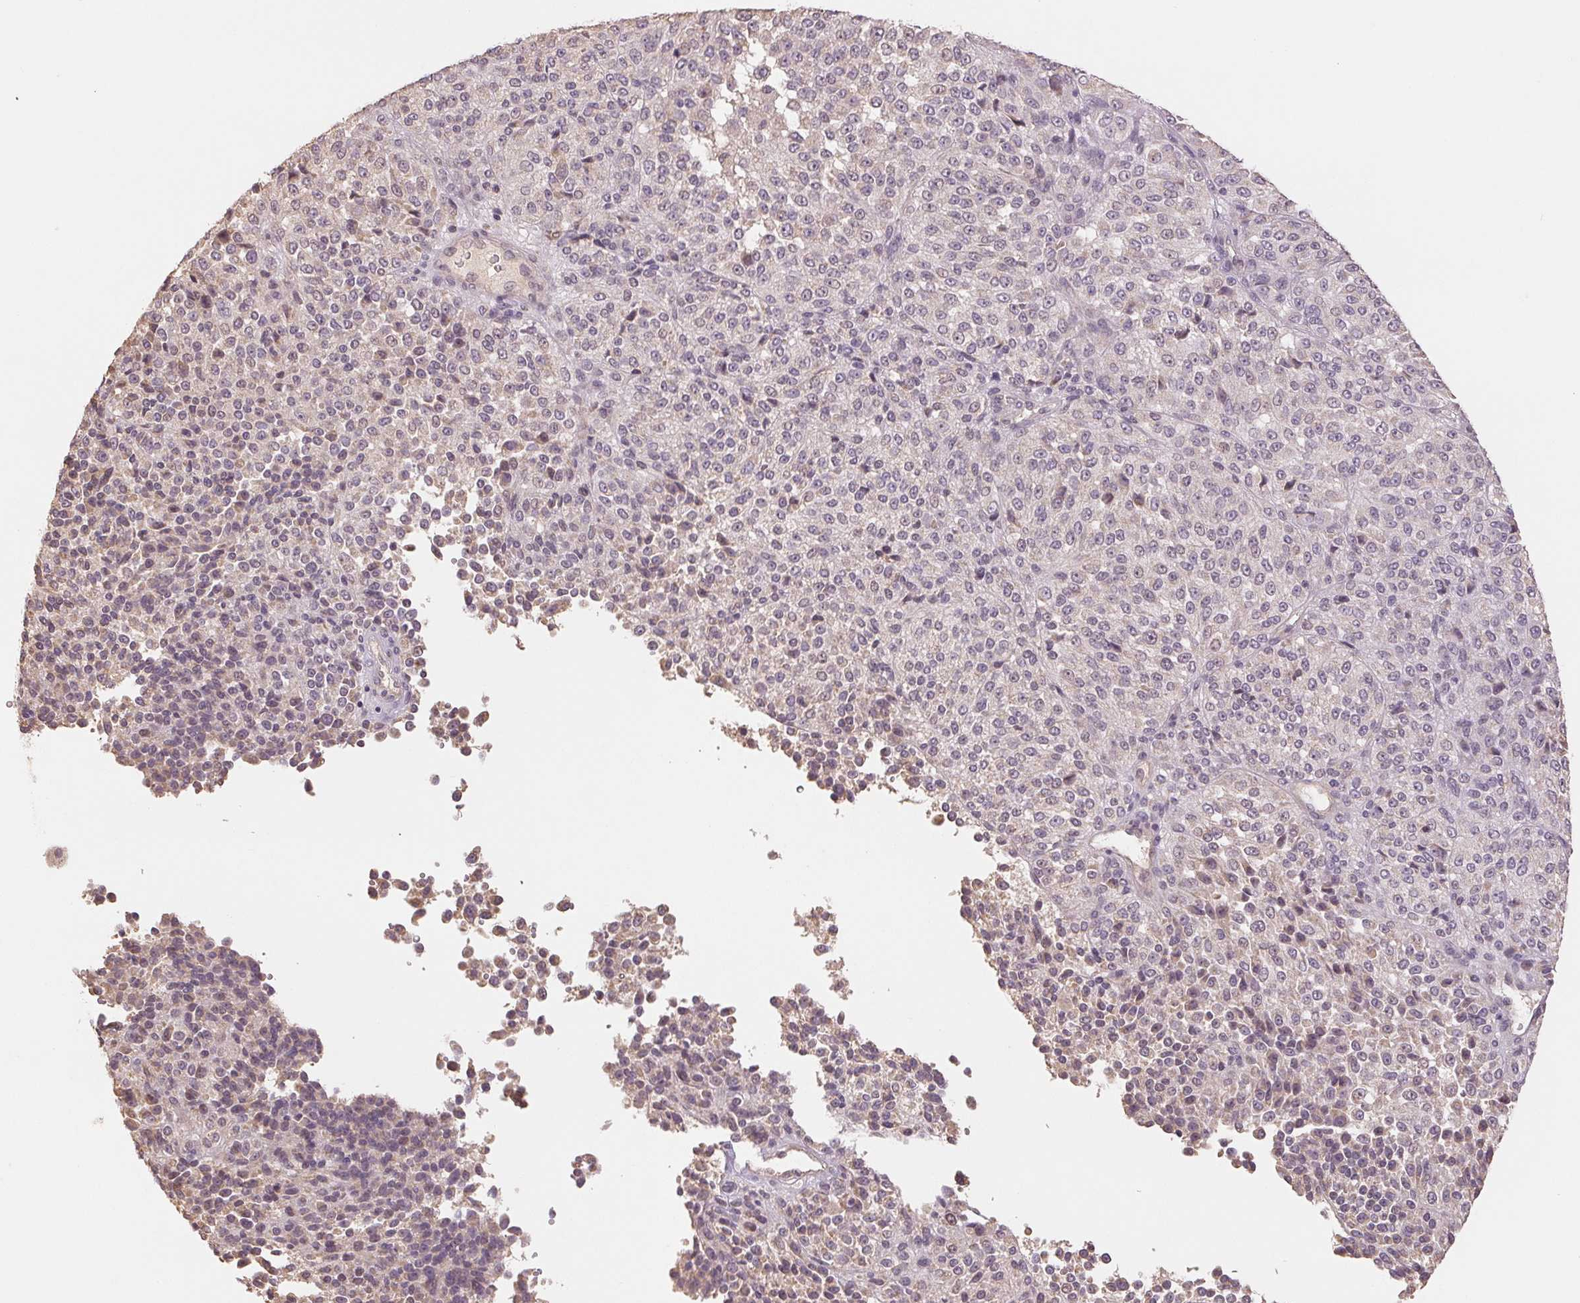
{"staining": {"intensity": "negative", "quantity": "none", "location": "none"}, "tissue": "melanoma", "cell_type": "Tumor cells", "image_type": "cancer", "snomed": [{"axis": "morphology", "description": "Malignant melanoma, Metastatic site"}, {"axis": "topography", "description": "Brain"}], "caption": "Tumor cells show no significant protein staining in melanoma.", "gene": "COX14", "patient": {"sex": "female", "age": 56}}